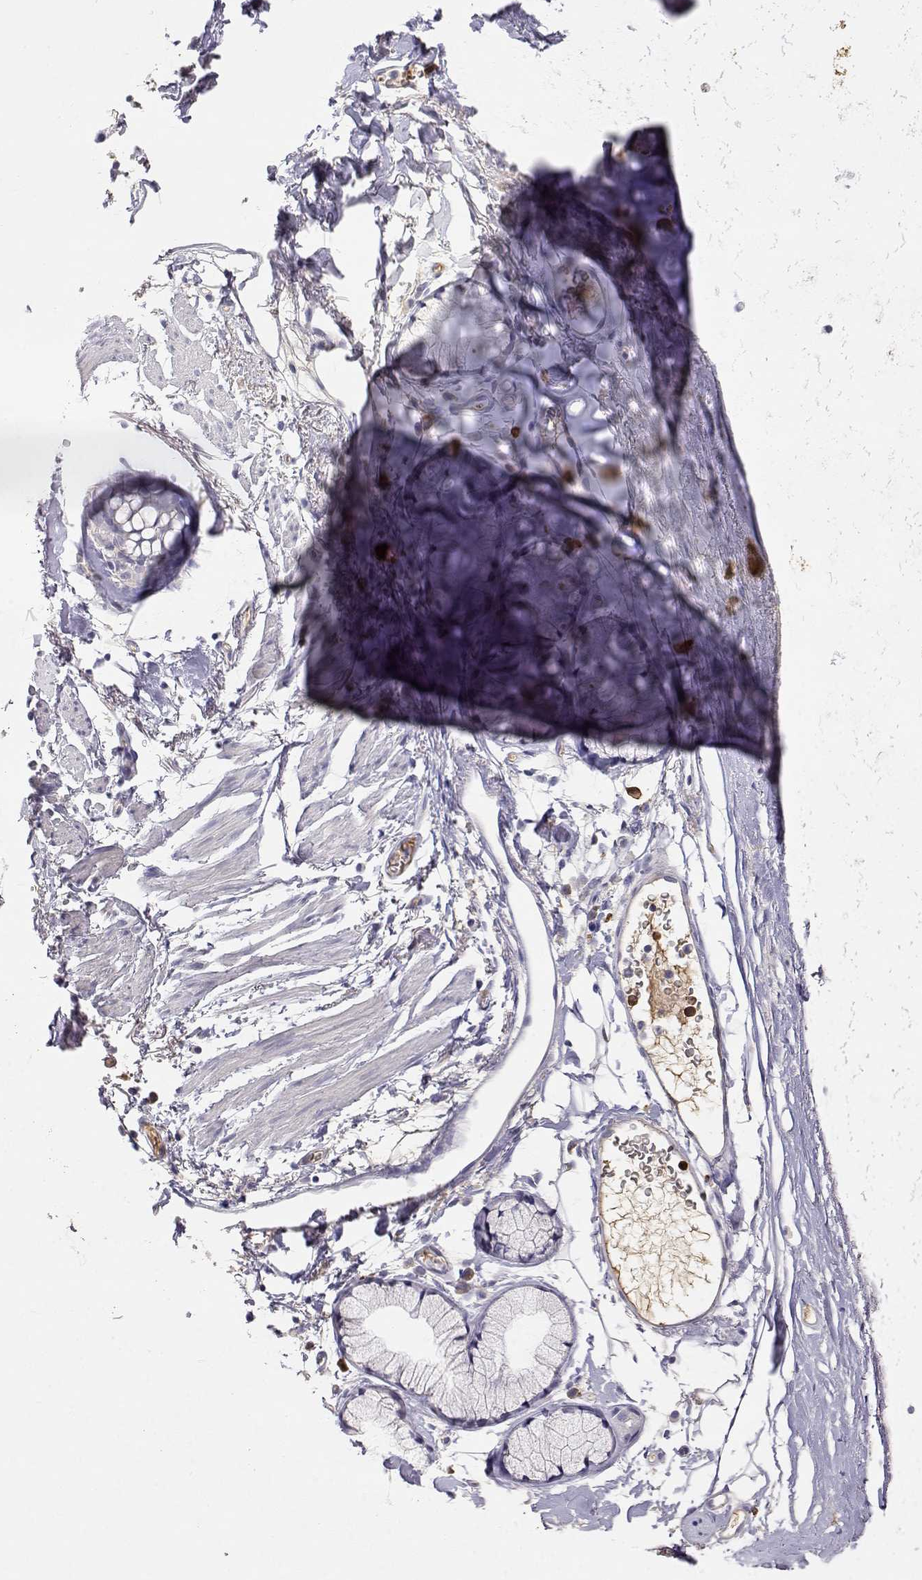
{"staining": {"intensity": "negative", "quantity": "none", "location": "none"}, "tissue": "bronchus", "cell_type": "Respiratory epithelial cells", "image_type": "normal", "snomed": [{"axis": "morphology", "description": "Normal tissue, NOS"}, {"axis": "topography", "description": "Lymph node"}, {"axis": "topography", "description": "Bronchus"}], "caption": "Respiratory epithelial cells show no significant positivity in normal bronchus. (DAB immunohistochemistry (IHC) with hematoxylin counter stain).", "gene": "CDHR1", "patient": {"sex": "female", "age": 70}}